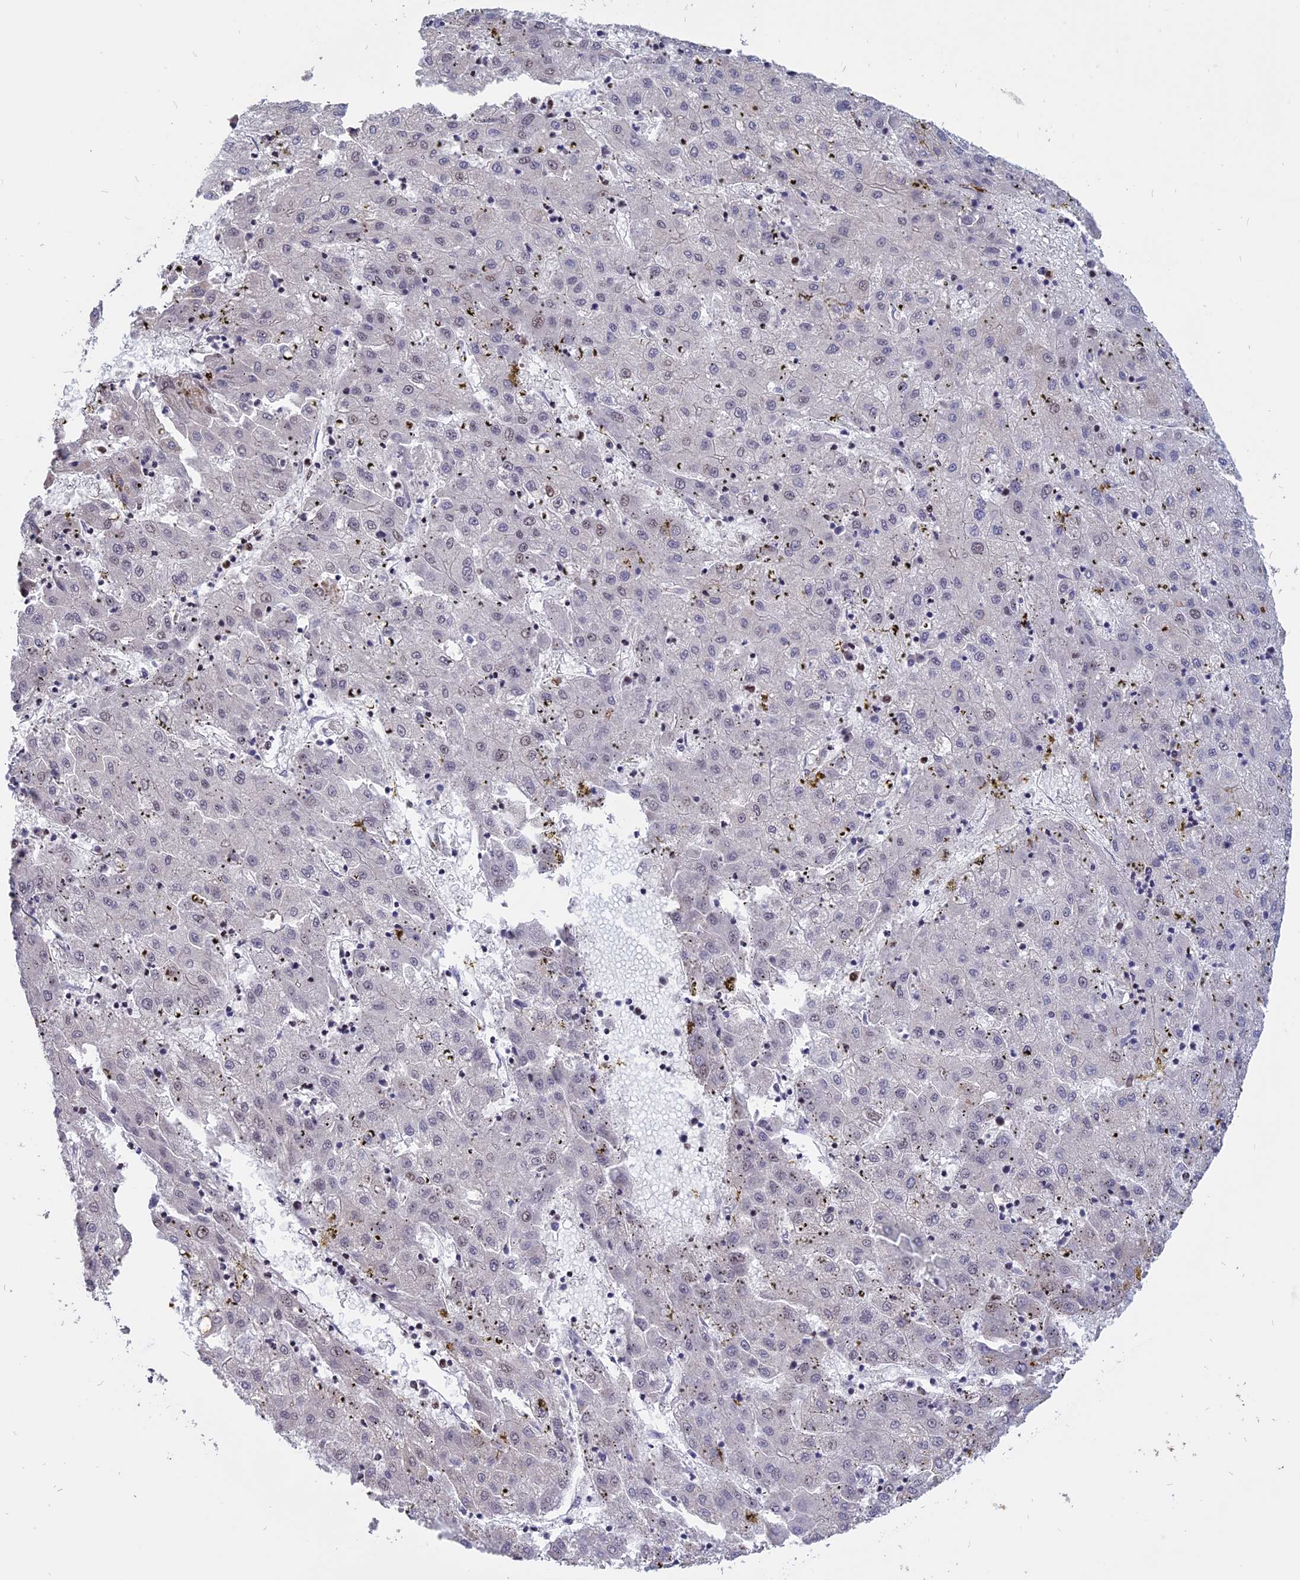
{"staining": {"intensity": "negative", "quantity": "none", "location": "none"}, "tissue": "liver cancer", "cell_type": "Tumor cells", "image_type": "cancer", "snomed": [{"axis": "morphology", "description": "Carcinoma, Hepatocellular, NOS"}, {"axis": "topography", "description": "Liver"}], "caption": "Tumor cells are negative for brown protein staining in liver hepatocellular carcinoma. (Stains: DAB (3,3'-diaminobenzidine) immunohistochemistry with hematoxylin counter stain, Microscopy: brightfield microscopy at high magnification).", "gene": "TMEM263", "patient": {"sex": "male", "age": 72}}